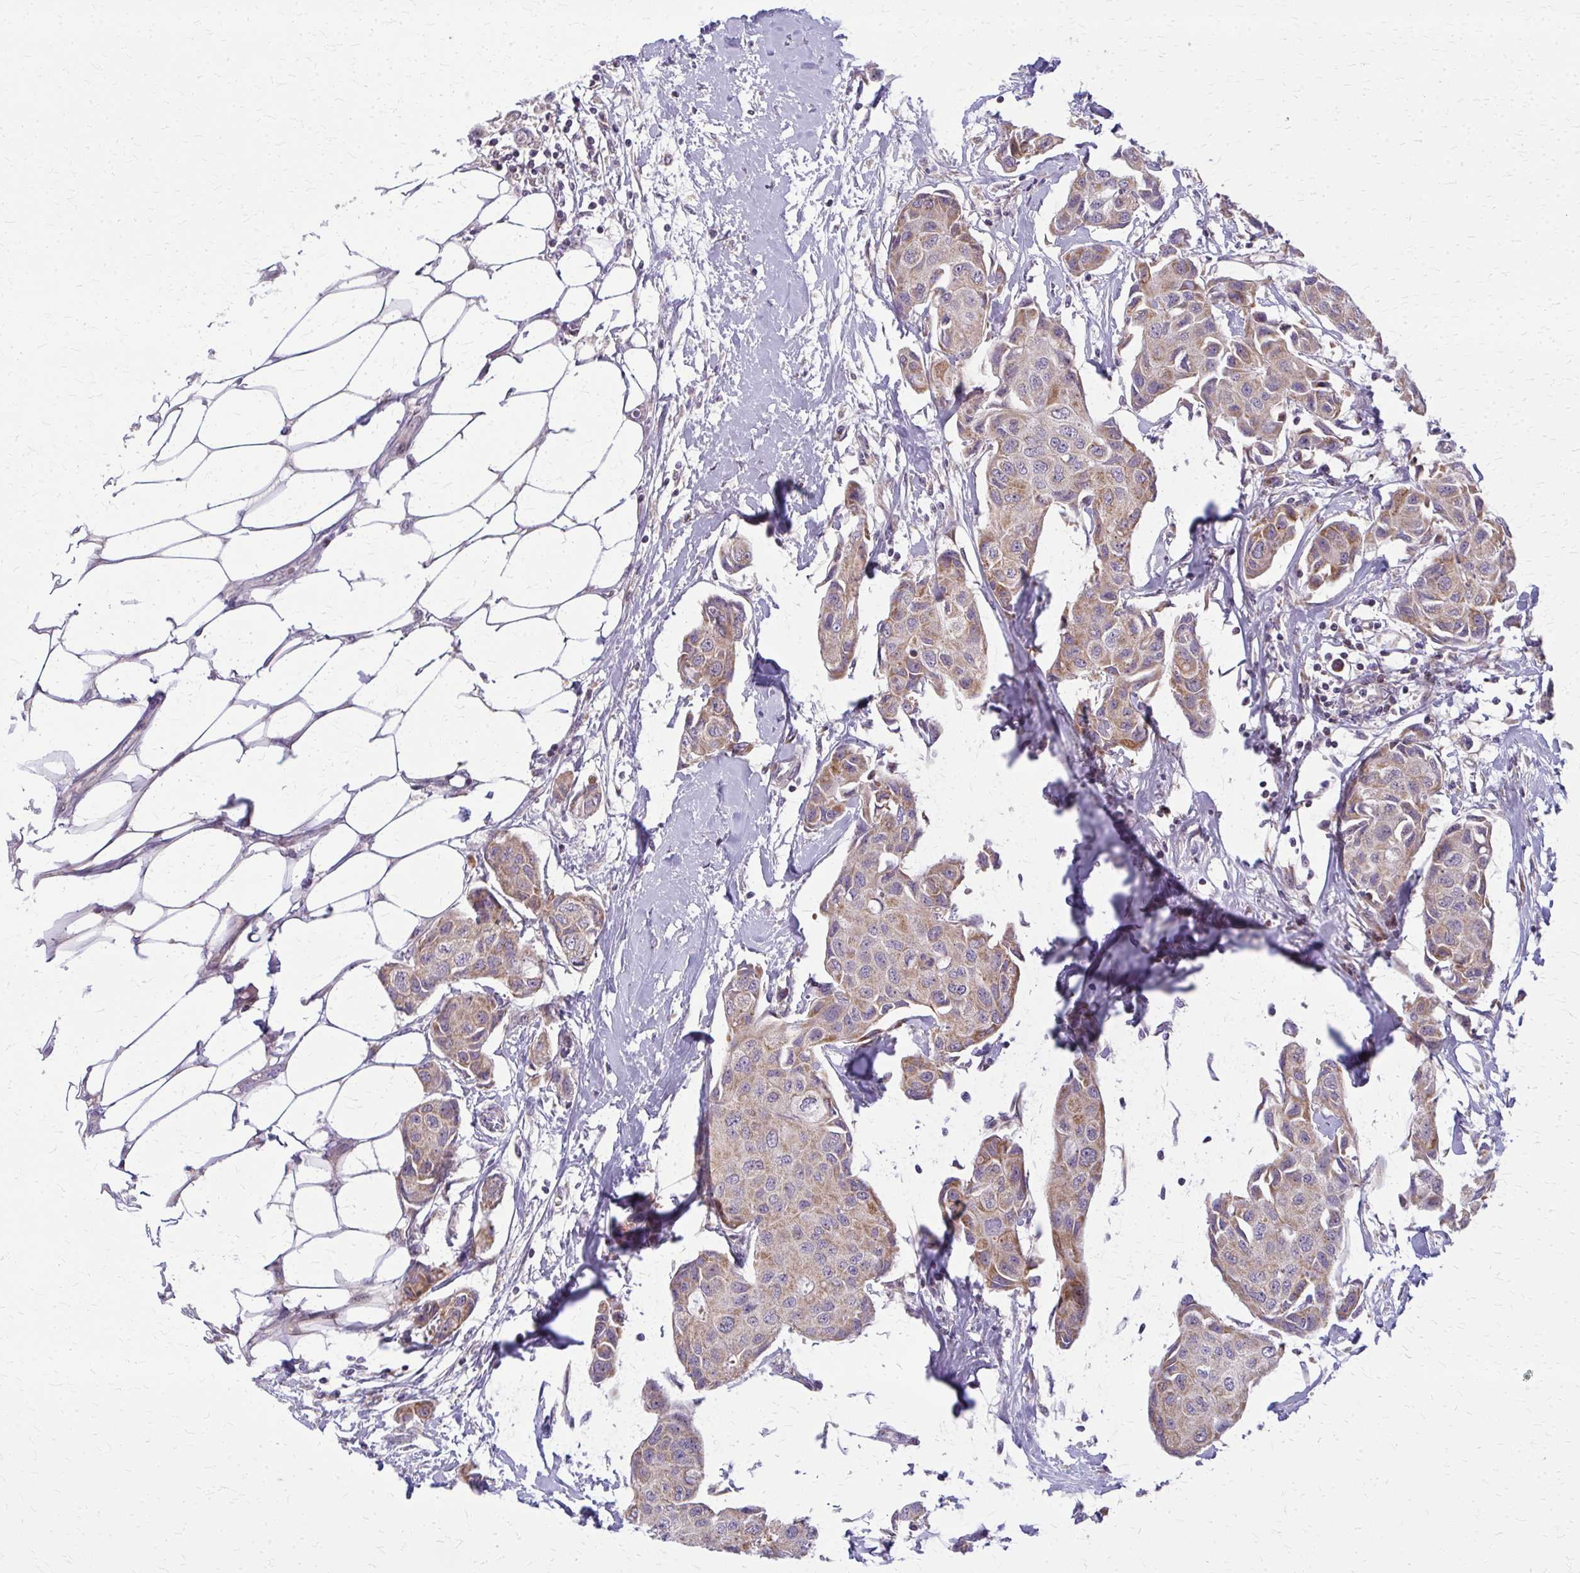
{"staining": {"intensity": "moderate", "quantity": "25%-75%", "location": "cytoplasmic/membranous"}, "tissue": "breast cancer", "cell_type": "Tumor cells", "image_type": "cancer", "snomed": [{"axis": "morphology", "description": "Duct carcinoma"}, {"axis": "topography", "description": "Breast"}, {"axis": "topography", "description": "Lymph node"}], "caption": "This image shows intraductal carcinoma (breast) stained with immunohistochemistry (IHC) to label a protein in brown. The cytoplasmic/membranous of tumor cells show moderate positivity for the protein. Nuclei are counter-stained blue.", "gene": "MCCC1", "patient": {"sex": "female", "age": 80}}